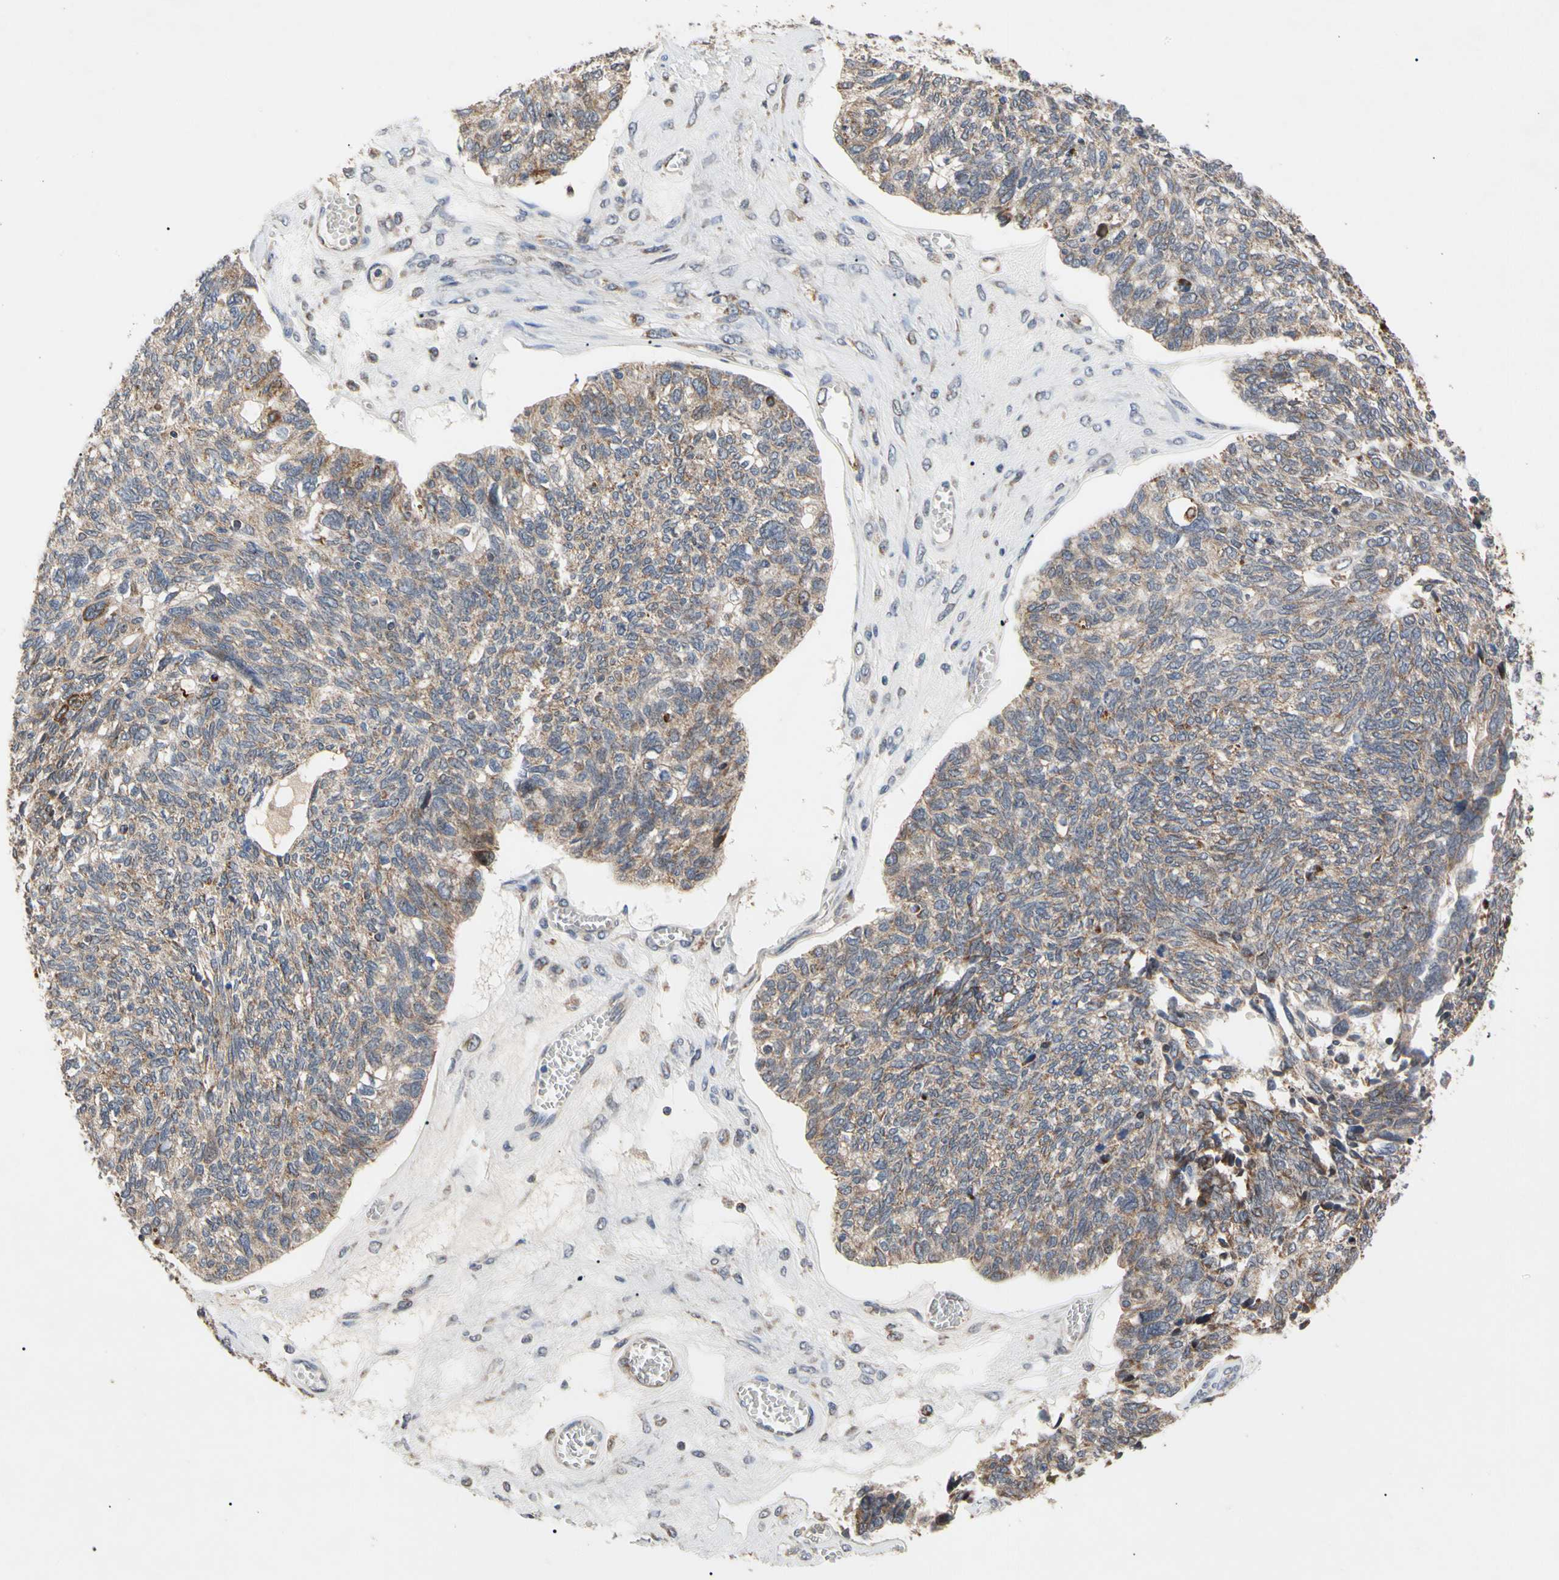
{"staining": {"intensity": "moderate", "quantity": ">75%", "location": "cytoplasmic/membranous"}, "tissue": "ovarian cancer", "cell_type": "Tumor cells", "image_type": "cancer", "snomed": [{"axis": "morphology", "description": "Cystadenocarcinoma, serous, NOS"}, {"axis": "topography", "description": "Ovary"}], "caption": "Protein analysis of ovarian cancer (serous cystadenocarcinoma) tissue shows moderate cytoplasmic/membranous expression in approximately >75% of tumor cells.", "gene": "GPD2", "patient": {"sex": "female", "age": 79}}